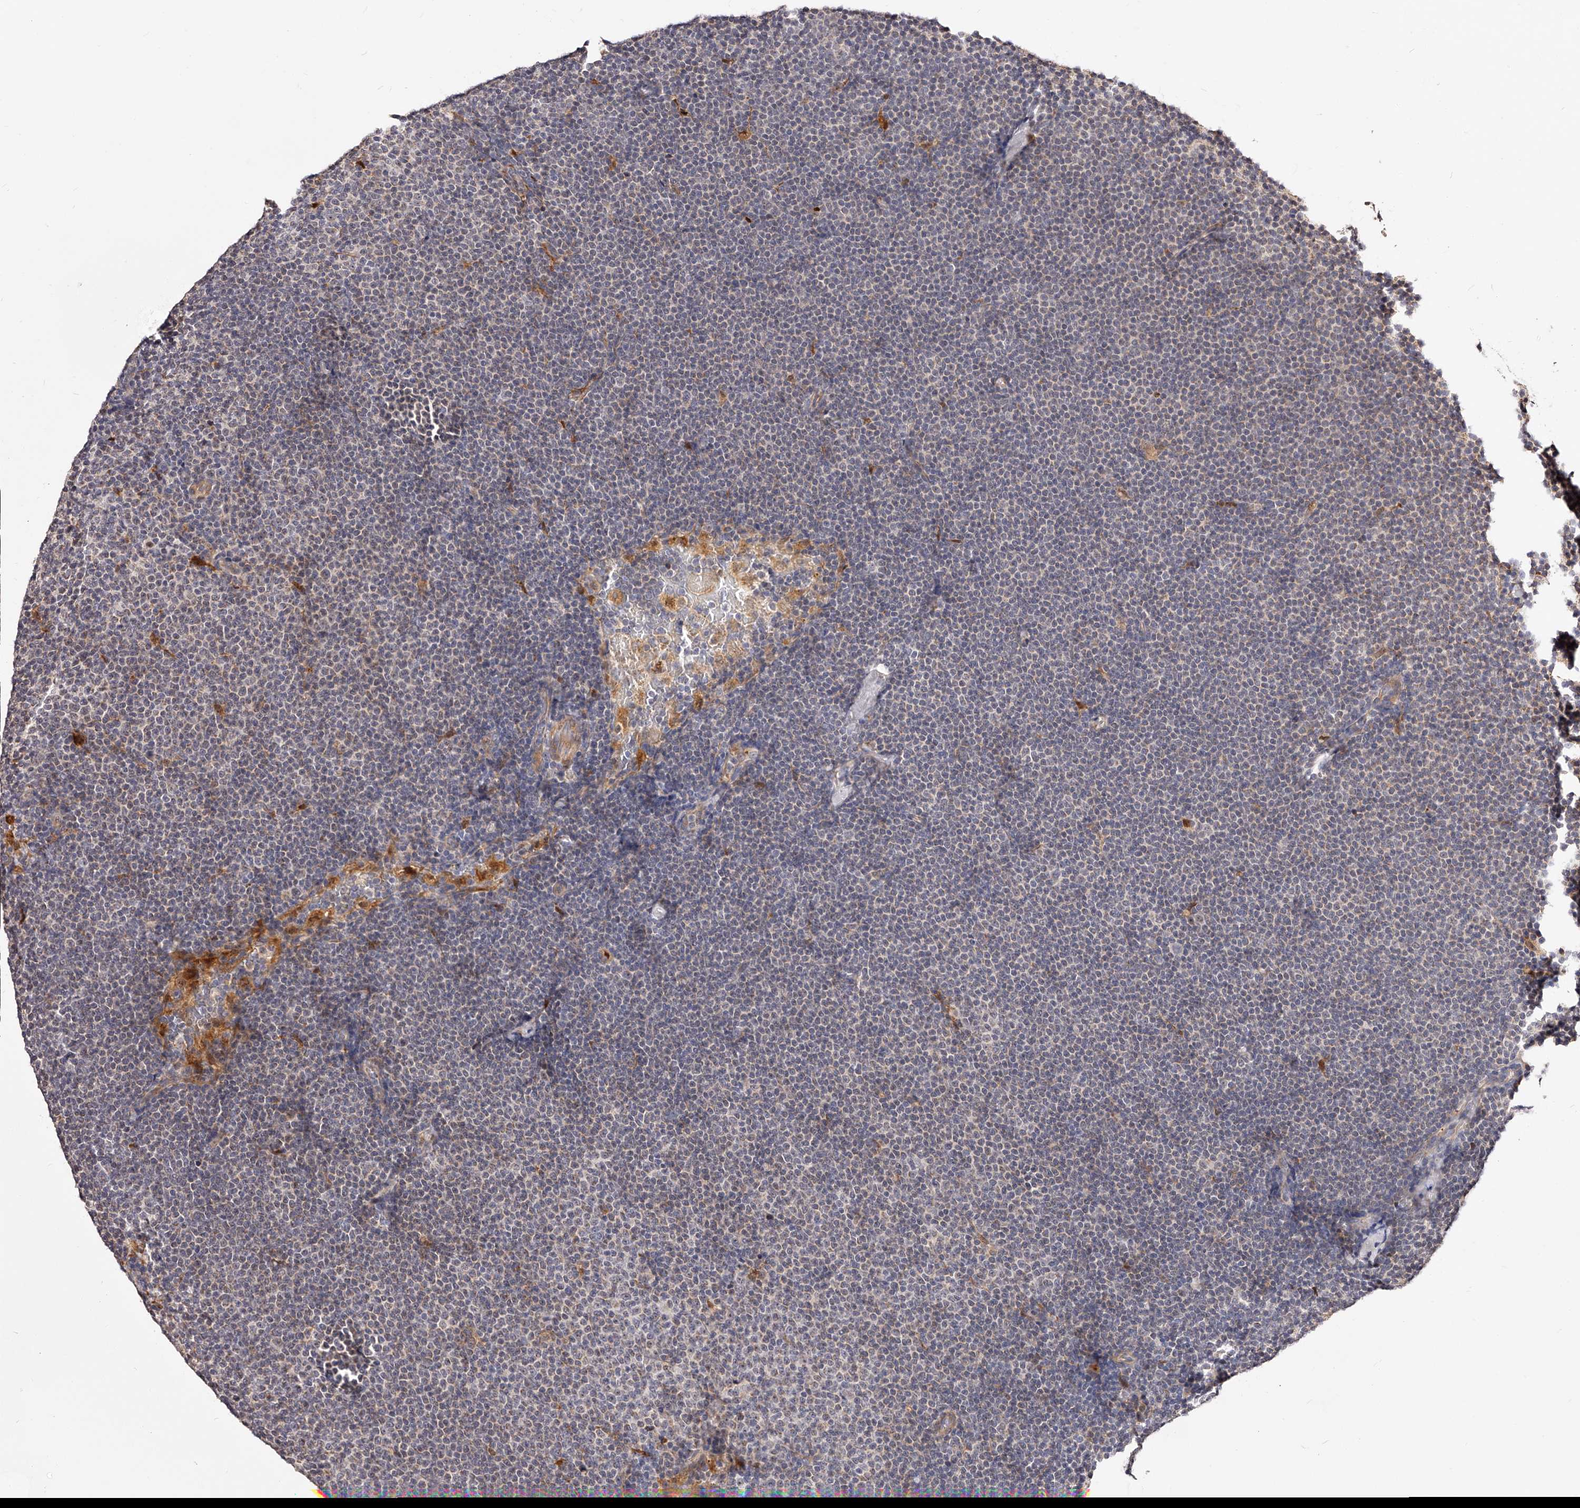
{"staining": {"intensity": "negative", "quantity": "none", "location": "none"}, "tissue": "lymphoma", "cell_type": "Tumor cells", "image_type": "cancer", "snomed": [{"axis": "morphology", "description": "Malignant lymphoma, non-Hodgkin's type, Low grade"}, {"axis": "topography", "description": "Lymph node"}], "caption": "IHC histopathology image of neoplastic tissue: human malignant lymphoma, non-Hodgkin's type (low-grade) stained with DAB (3,3'-diaminobenzidine) reveals no significant protein expression in tumor cells. Brightfield microscopy of immunohistochemistry stained with DAB (3,3'-diaminobenzidine) (brown) and hematoxylin (blue), captured at high magnification.", "gene": "ZNF502", "patient": {"sex": "female", "age": 53}}